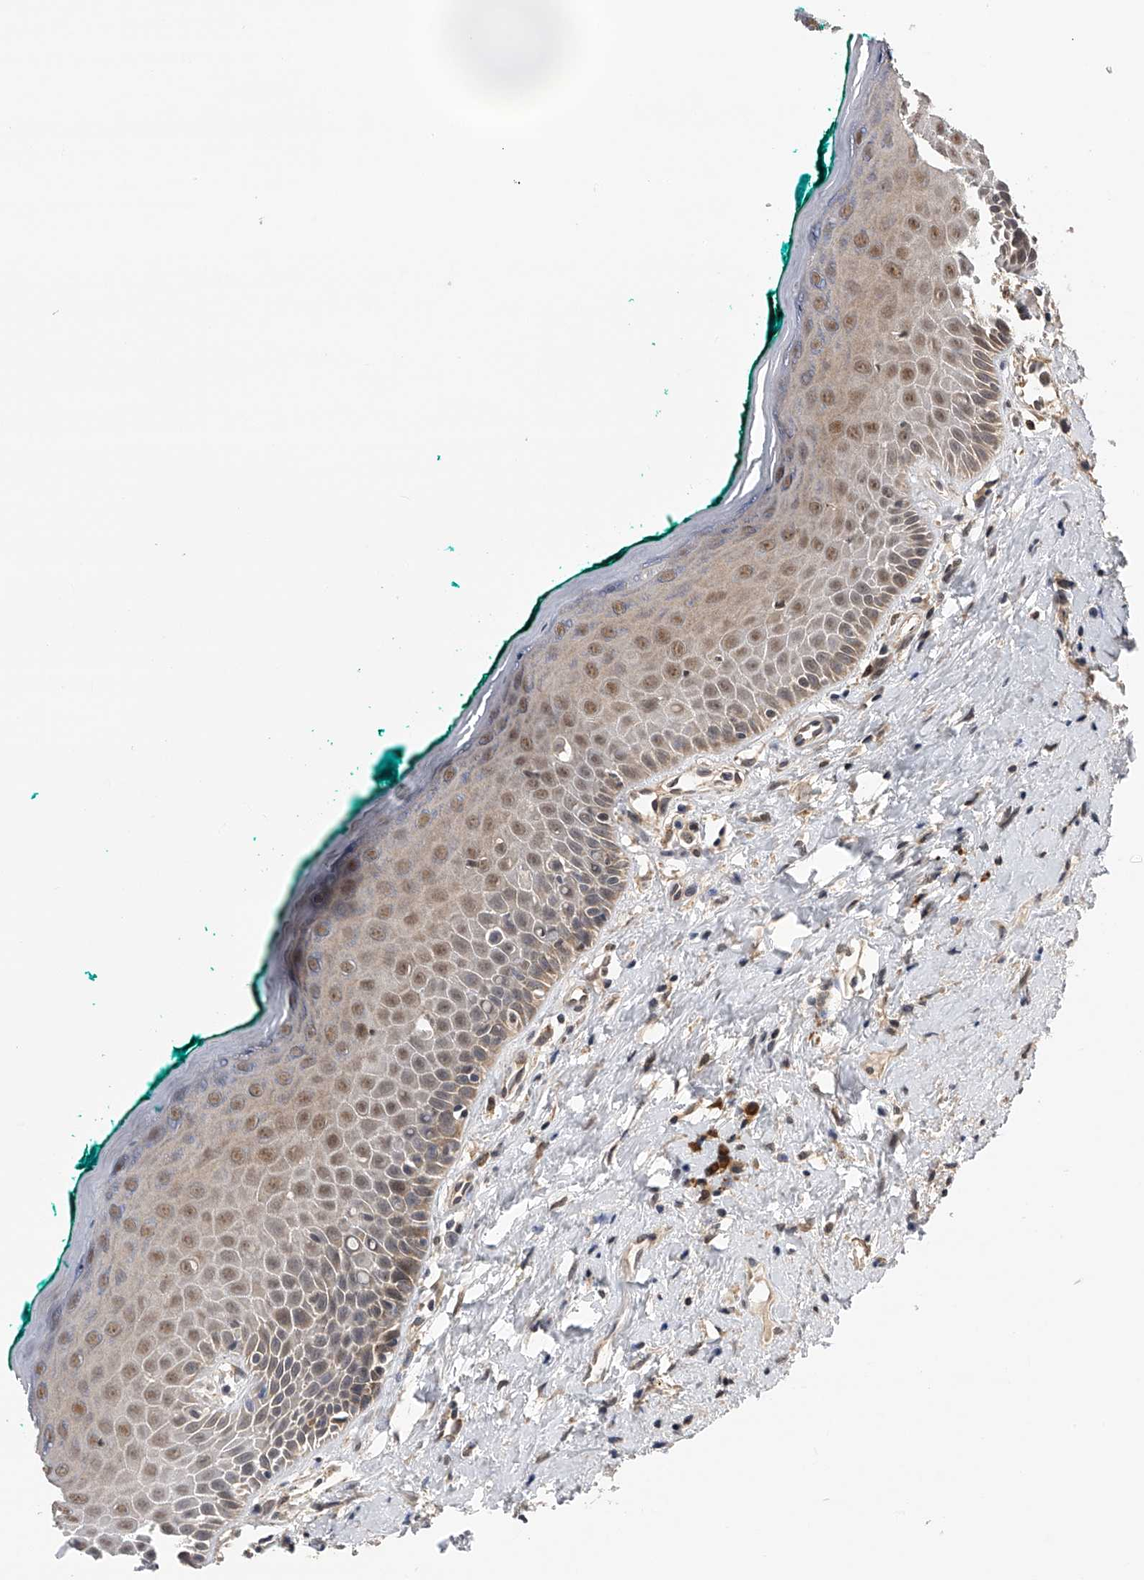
{"staining": {"intensity": "moderate", "quantity": "25%-75%", "location": "cytoplasmic/membranous,nuclear"}, "tissue": "oral mucosa", "cell_type": "Squamous epithelial cells", "image_type": "normal", "snomed": [{"axis": "morphology", "description": "Normal tissue, NOS"}, {"axis": "topography", "description": "Oral tissue"}], "caption": "Protein staining demonstrates moderate cytoplasmic/membranous,nuclear positivity in approximately 25%-75% of squamous epithelial cells in unremarkable oral mucosa. (DAB (3,3'-diaminobenzidine) IHC with brightfield microscopy, high magnification).", "gene": "SPOCK1", "patient": {"sex": "female", "age": 70}}